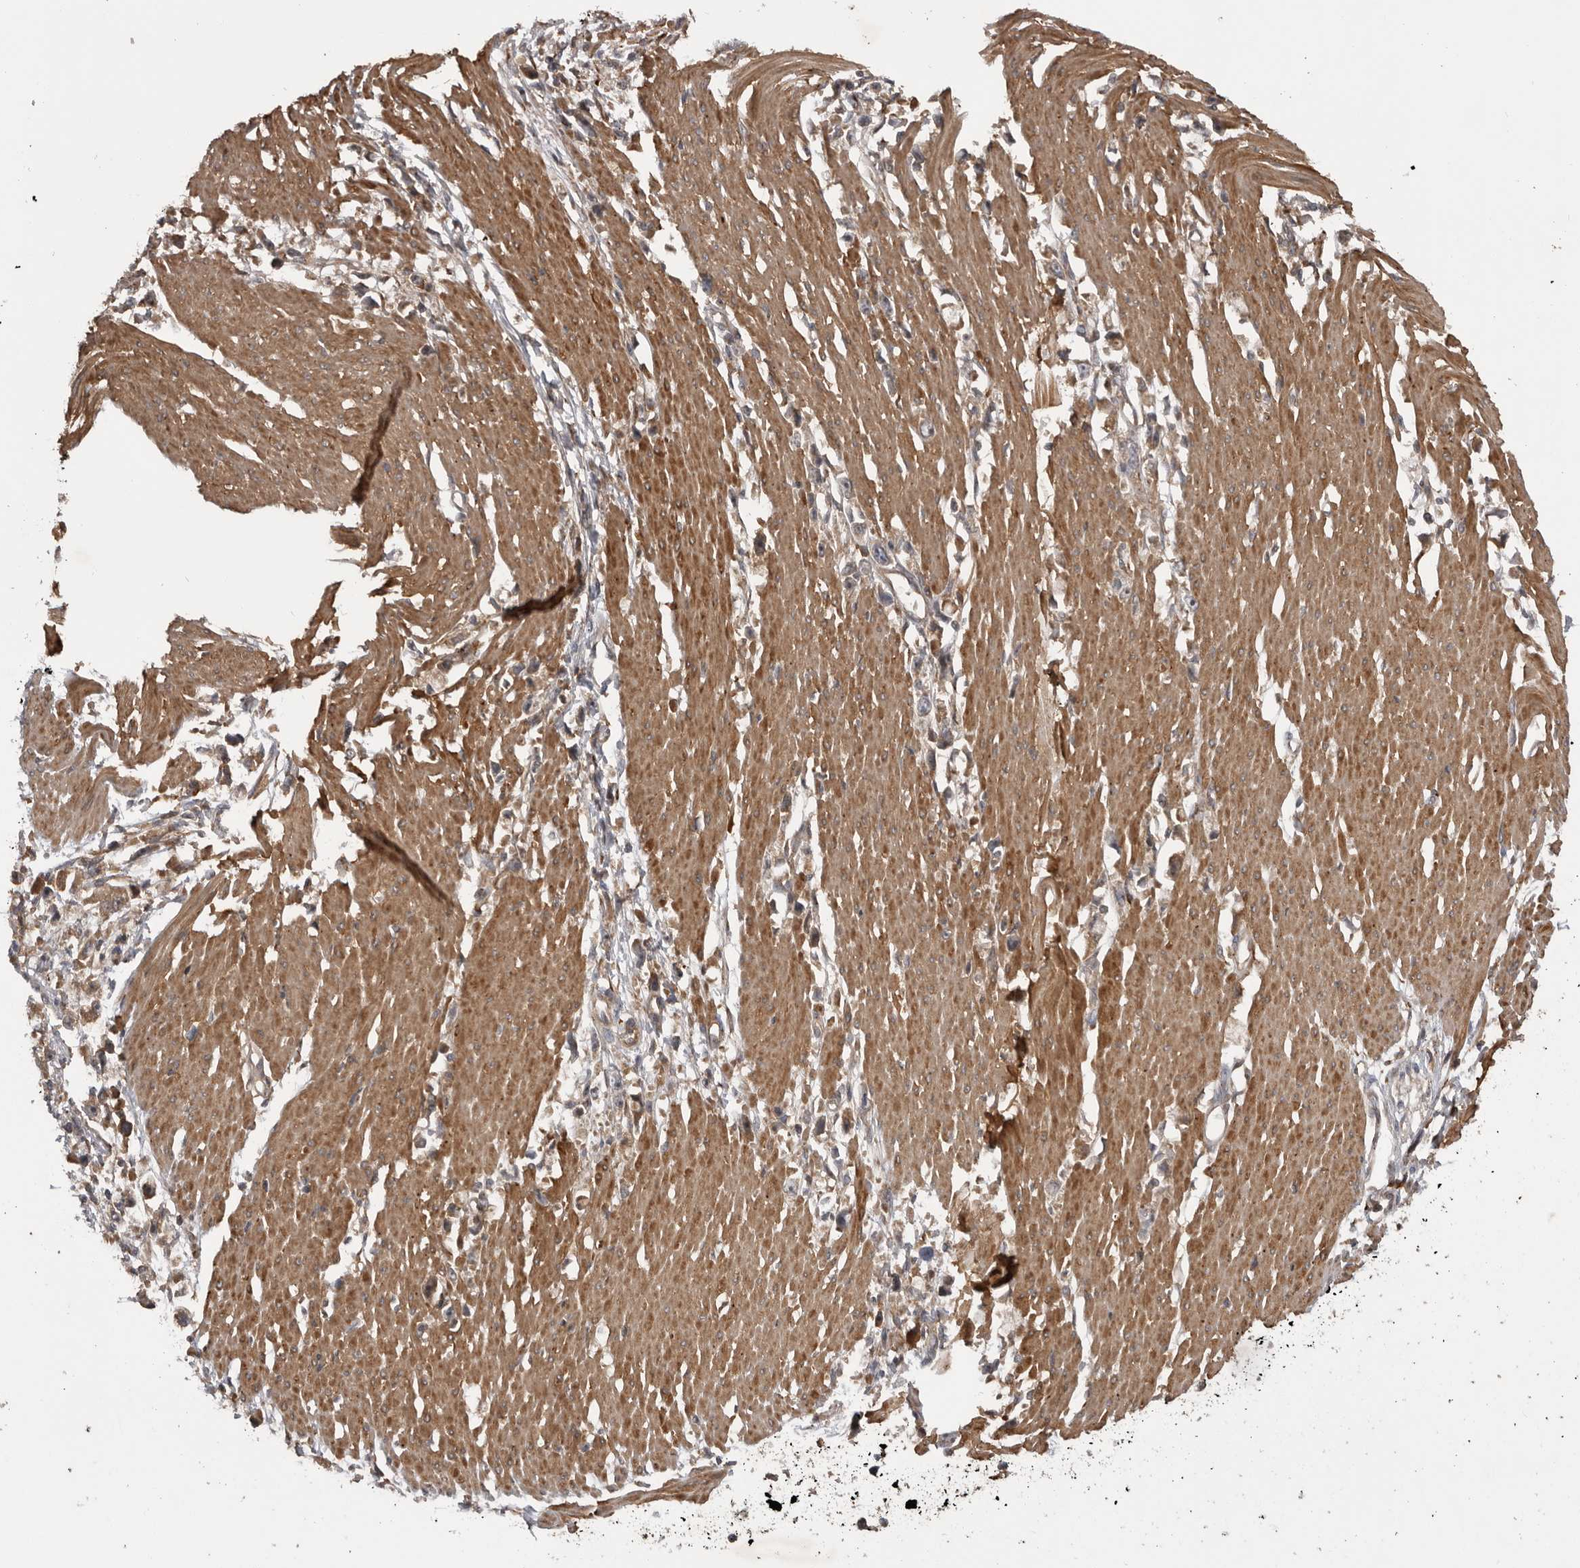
{"staining": {"intensity": "weak", "quantity": "<25%", "location": "cytoplasmic/membranous"}, "tissue": "stomach cancer", "cell_type": "Tumor cells", "image_type": "cancer", "snomed": [{"axis": "morphology", "description": "Adenocarcinoma, NOS"}, {"axis": "topography", "description": "Stomach"}], "caption": "There is no significant staining in tumor cells of adenocarcinoma (stomach). Brightfield microscopy of IHC stained with DAB (brown) and hematoxylin (blue), captured at high magnification.", "gene": "RAB3GAP2", "patient": {"sex": "female", "age": 59}}